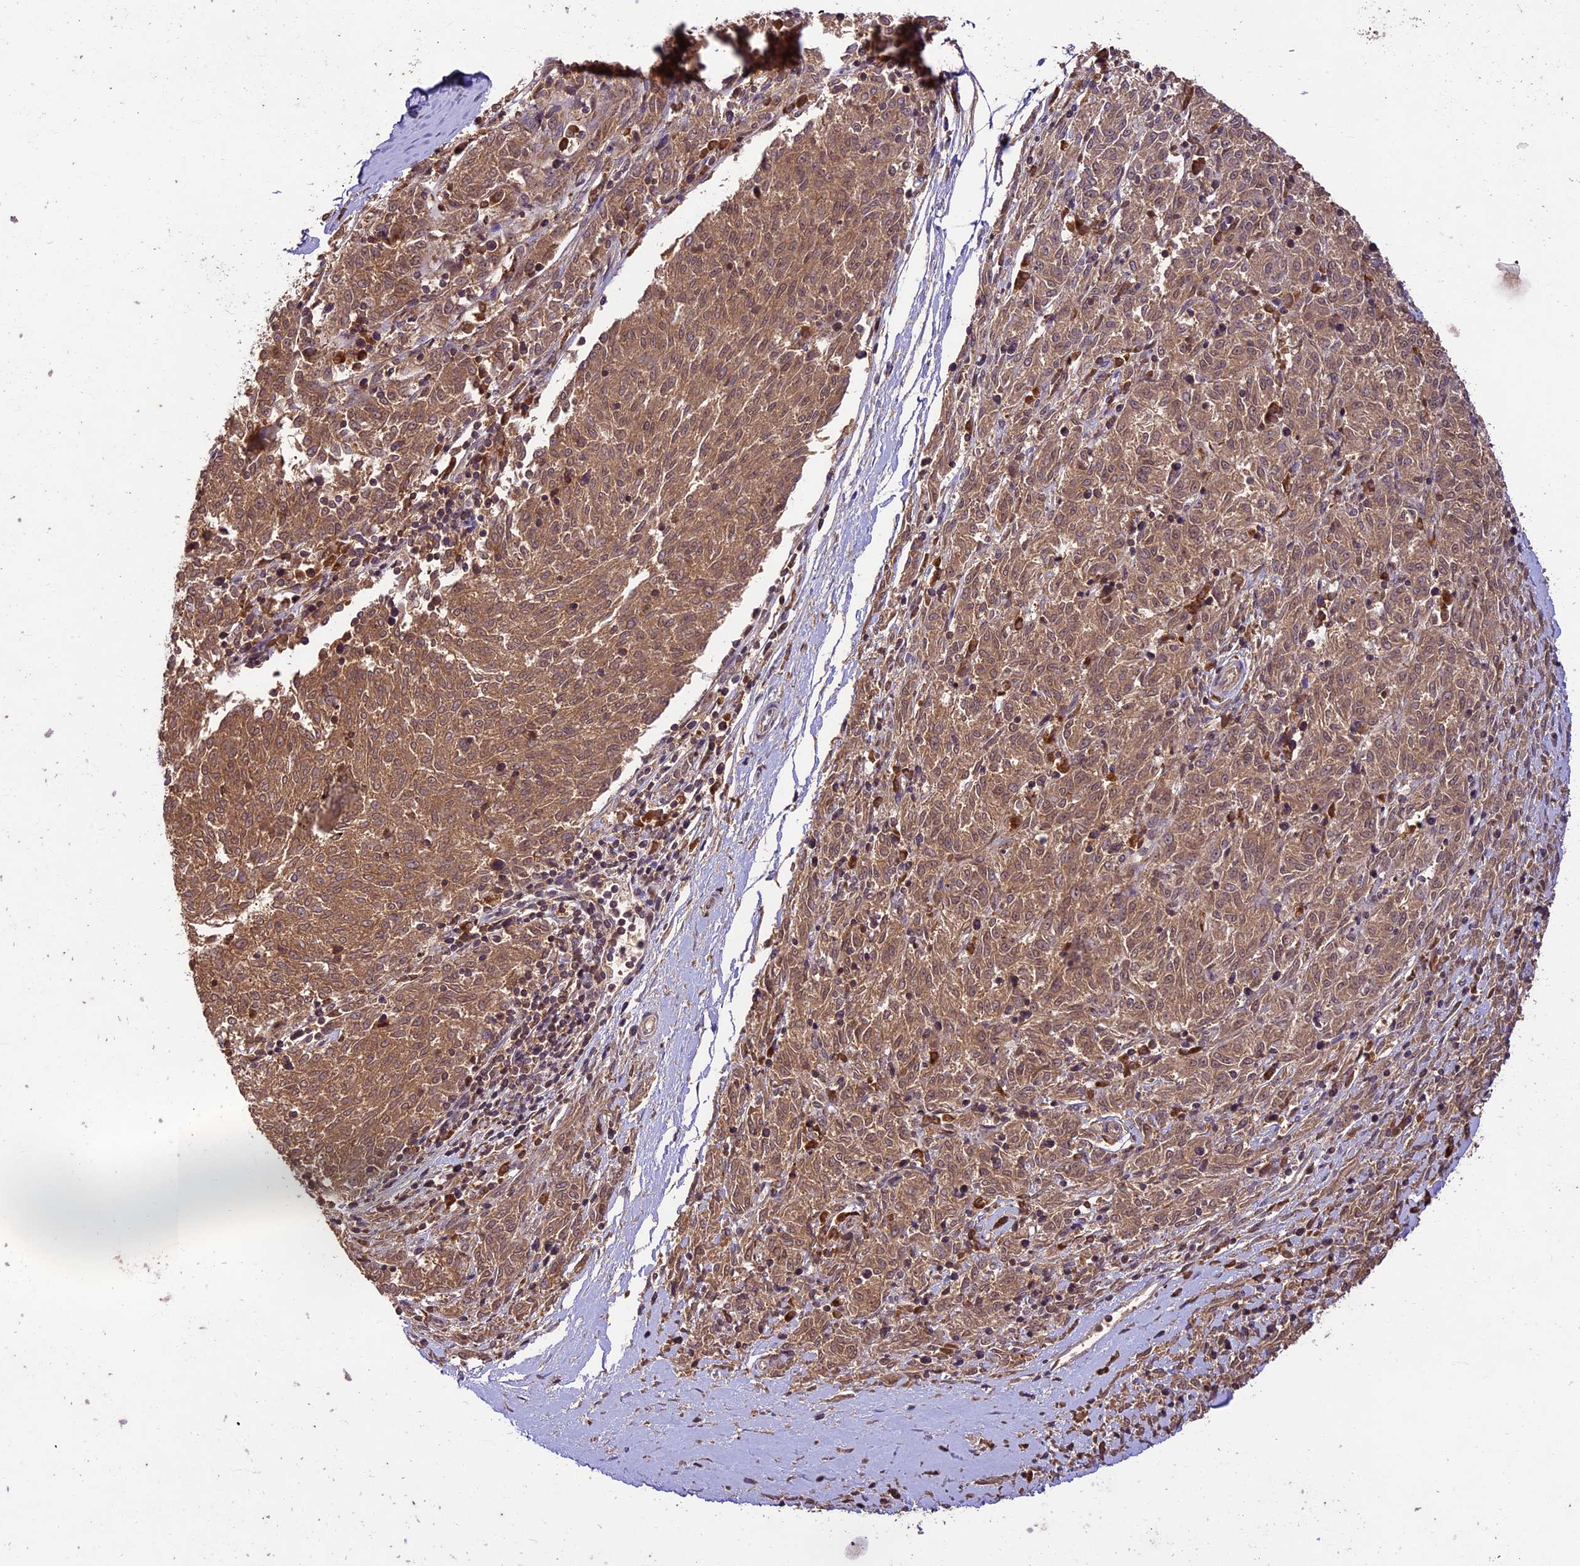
{"staining": {"intensity": "moderate", "quantity": ">75%", "location": "cytoplasmic/membranous"}, "tissue": "melanoma", "cell_type": "Tumor cells", "image_type": "cancer", "snomed": [{"axis": "morphology", "description": "Malignant melanoma, NOS"}, {"axis": "topography", "description": "Skin"}], "caption": "This is a photomicrograph of immunohistochemistry (IHC) staining of malignant melanoma, which shows moderate staining in the cytoplasmic/membranous of tumor cells.", "gene": "ATP10A", "patient": {"sex": "female", "age": 72}}